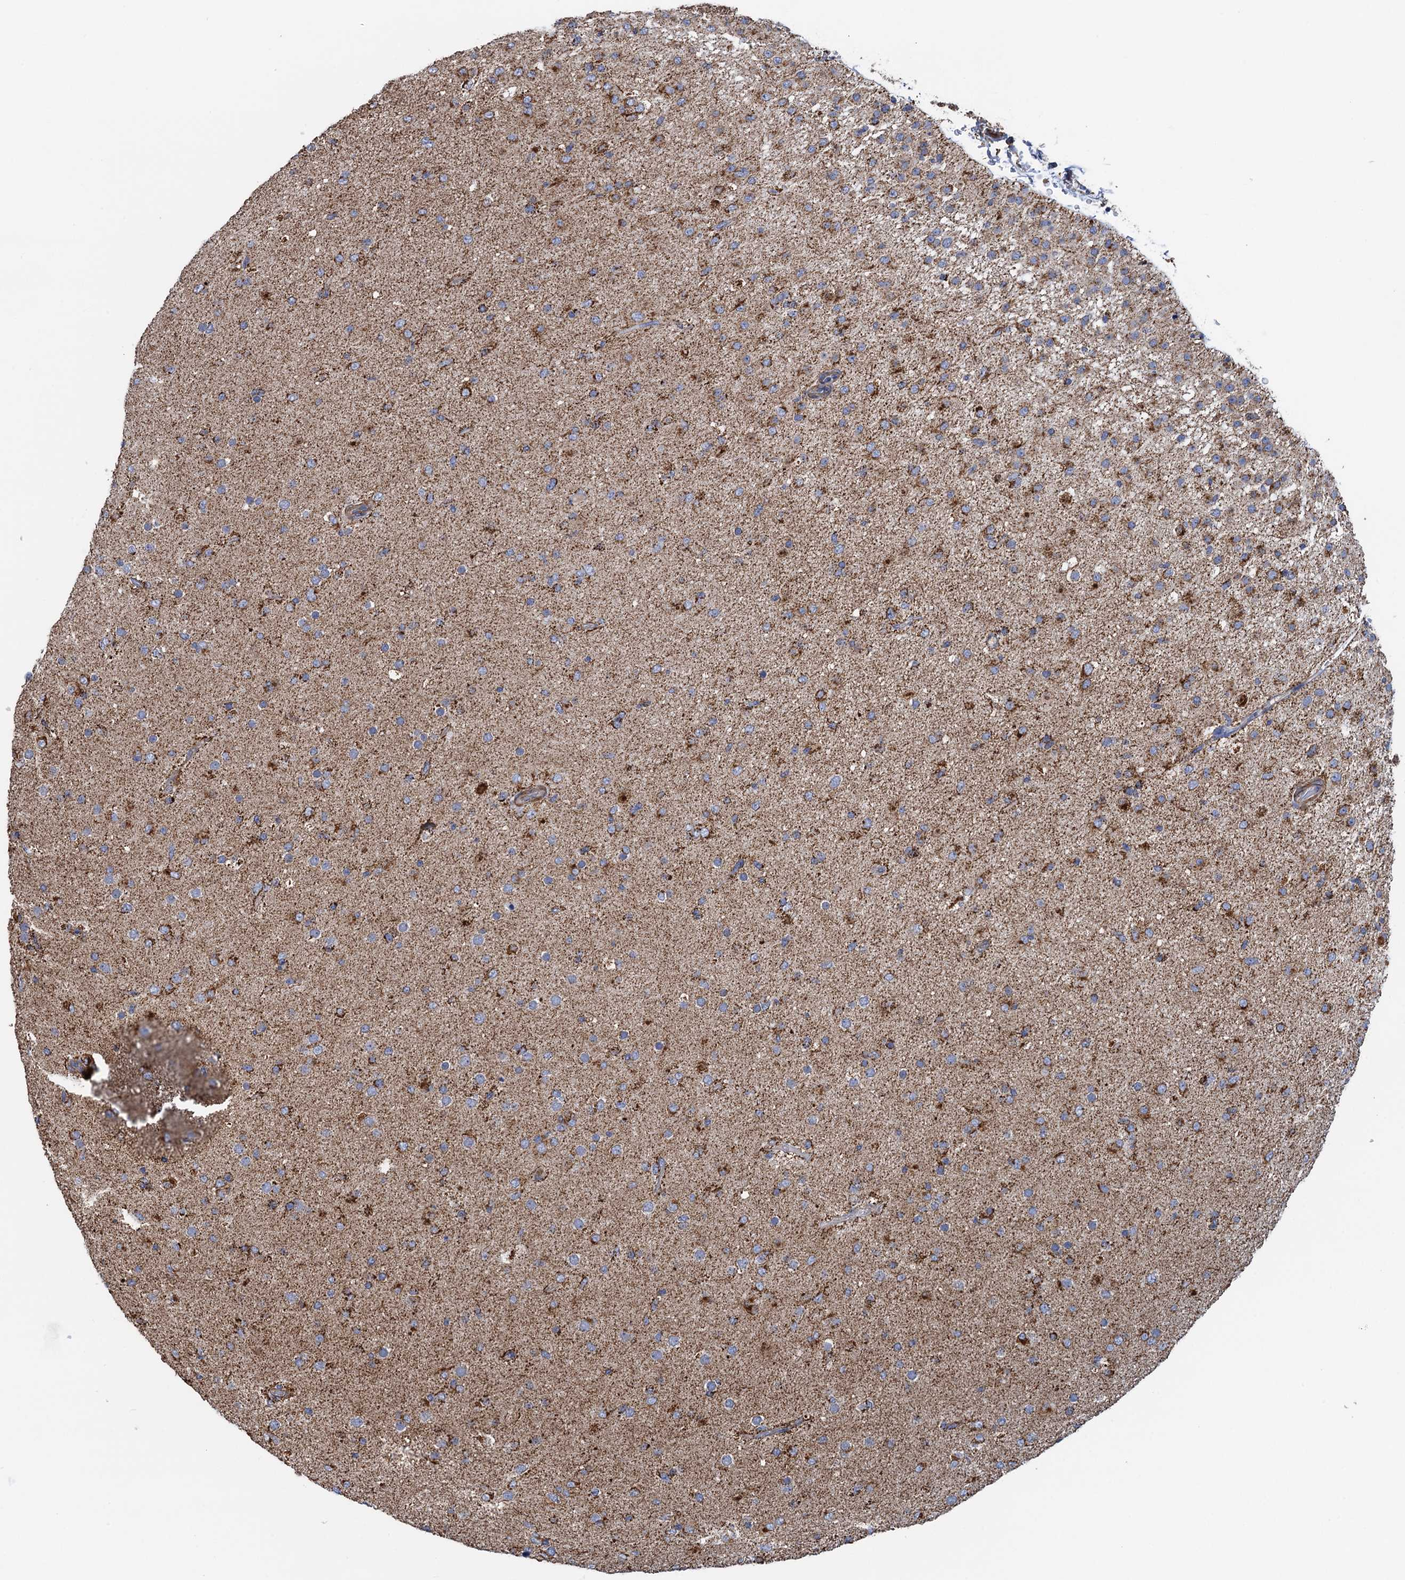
{"staining": {"intensity": "moderate", "quantity": "25%-75%", "location": "cytoplasmic/membranous"}, "tissue": "glioma", "cell_type": "Tumor cells", "image_type": "cancer", "snomed": [{"axis": "morphology", "description": "Glioma, malignant, Low grade"}, {"axis": "topography", "description": "Brain"}], "caption": "Glioma tissue shows moderate cytoplasmic/membranous positivity in about 25%-75% of tumor cells", "gene": "GCSH", "patient": {"sex": "male", "age": 65}}